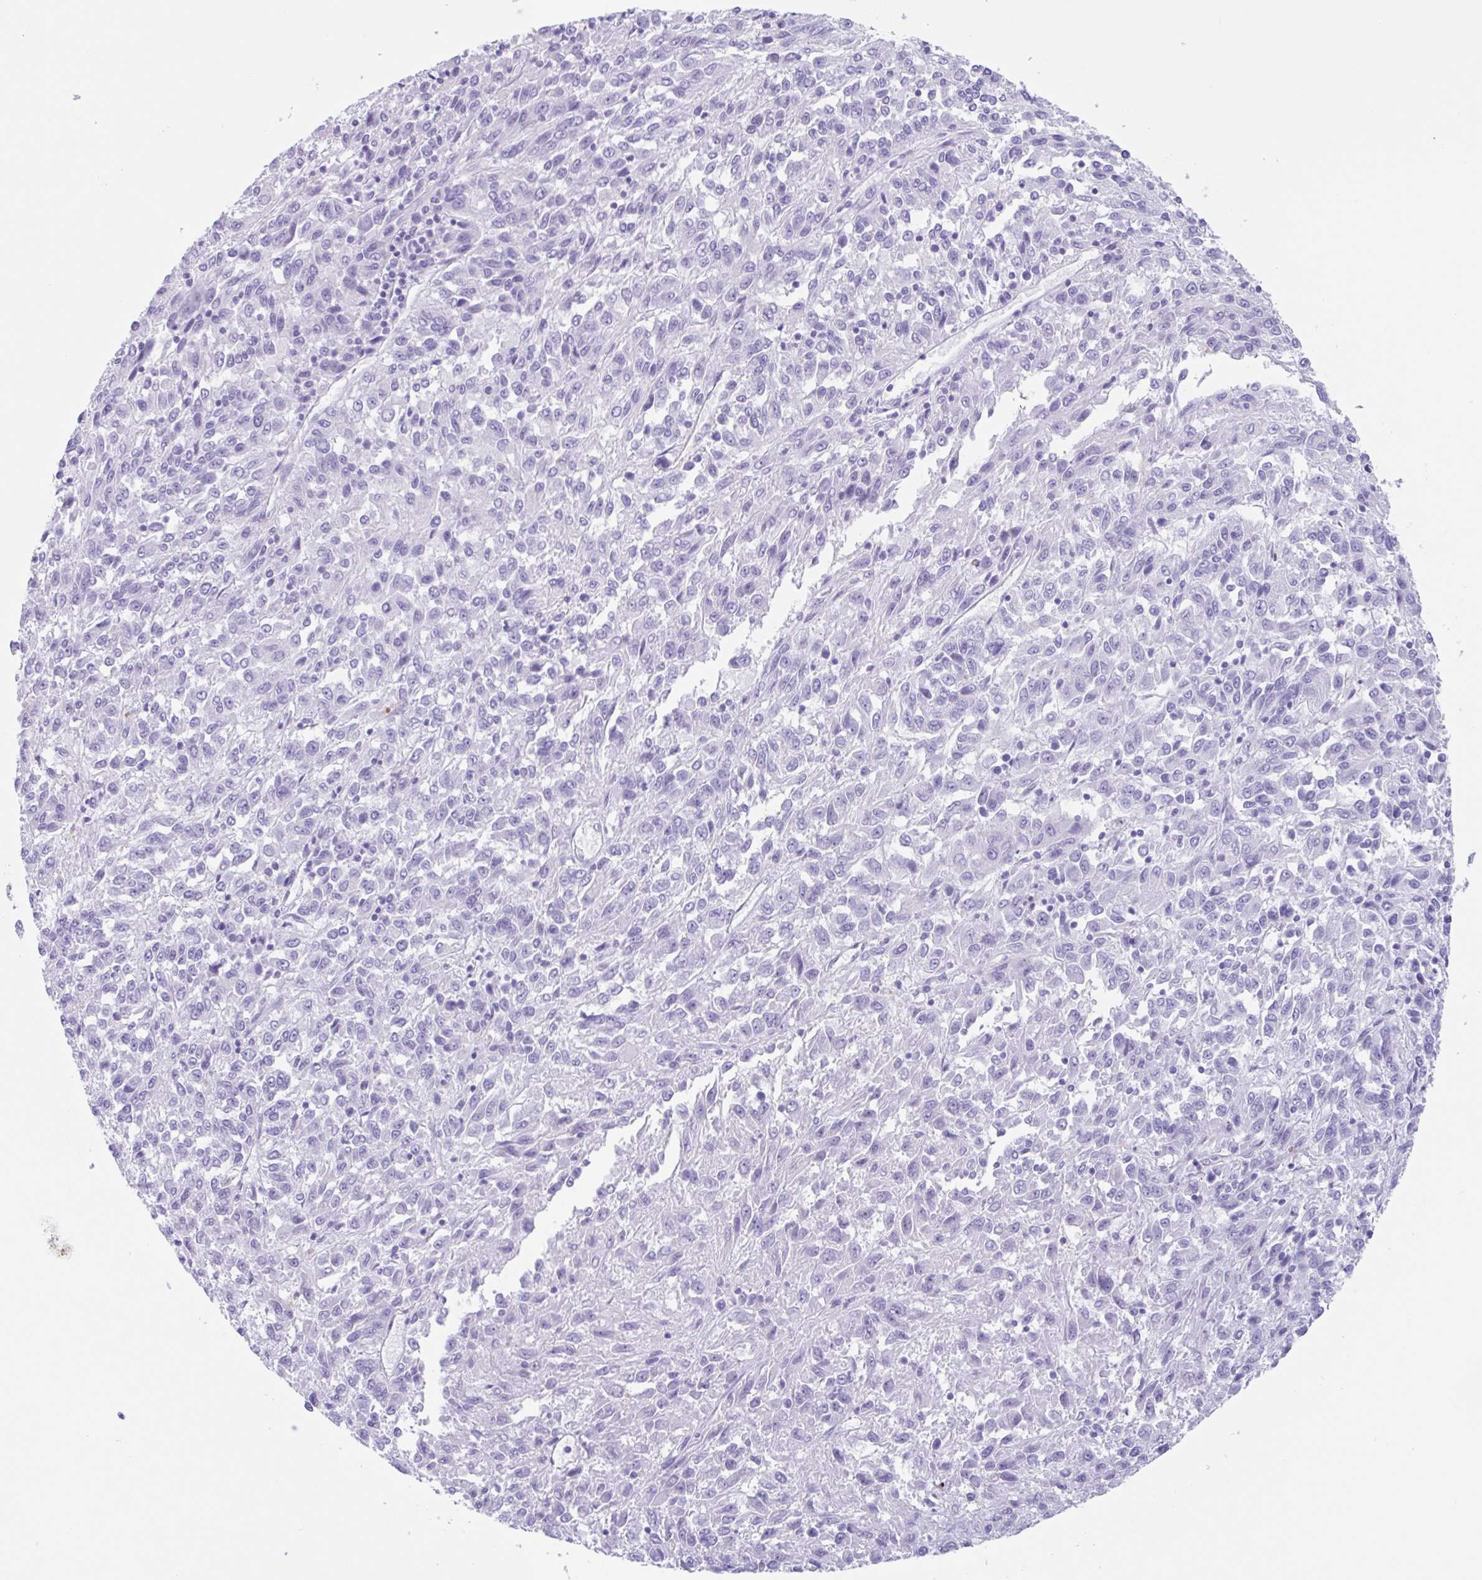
{"staining": {"intensity": "negative", "quantity": "none", "location": "none"}, "tissue": "melanoma", "cell_type": "Tumor cells", "image_type": "cancer", "snomed": [{"axis": "morphology", "description": "Malignant melanoma, Metastatic site"}, {"axis": "topography", "description": "Lung"}], "caption": "High power microscopy photomicrograph of an immunohistochemistry micrograph of malignant melanoma (metastatic site), revealing no significant expression in tumor cells. (Stains: DAB immunohistochemistry with hematoxylin counter stain, Microscopy: brightfield microscopy at high magnification).", "gene": "TAS2R41", "patient": {"sex": "male", "age": 64}}